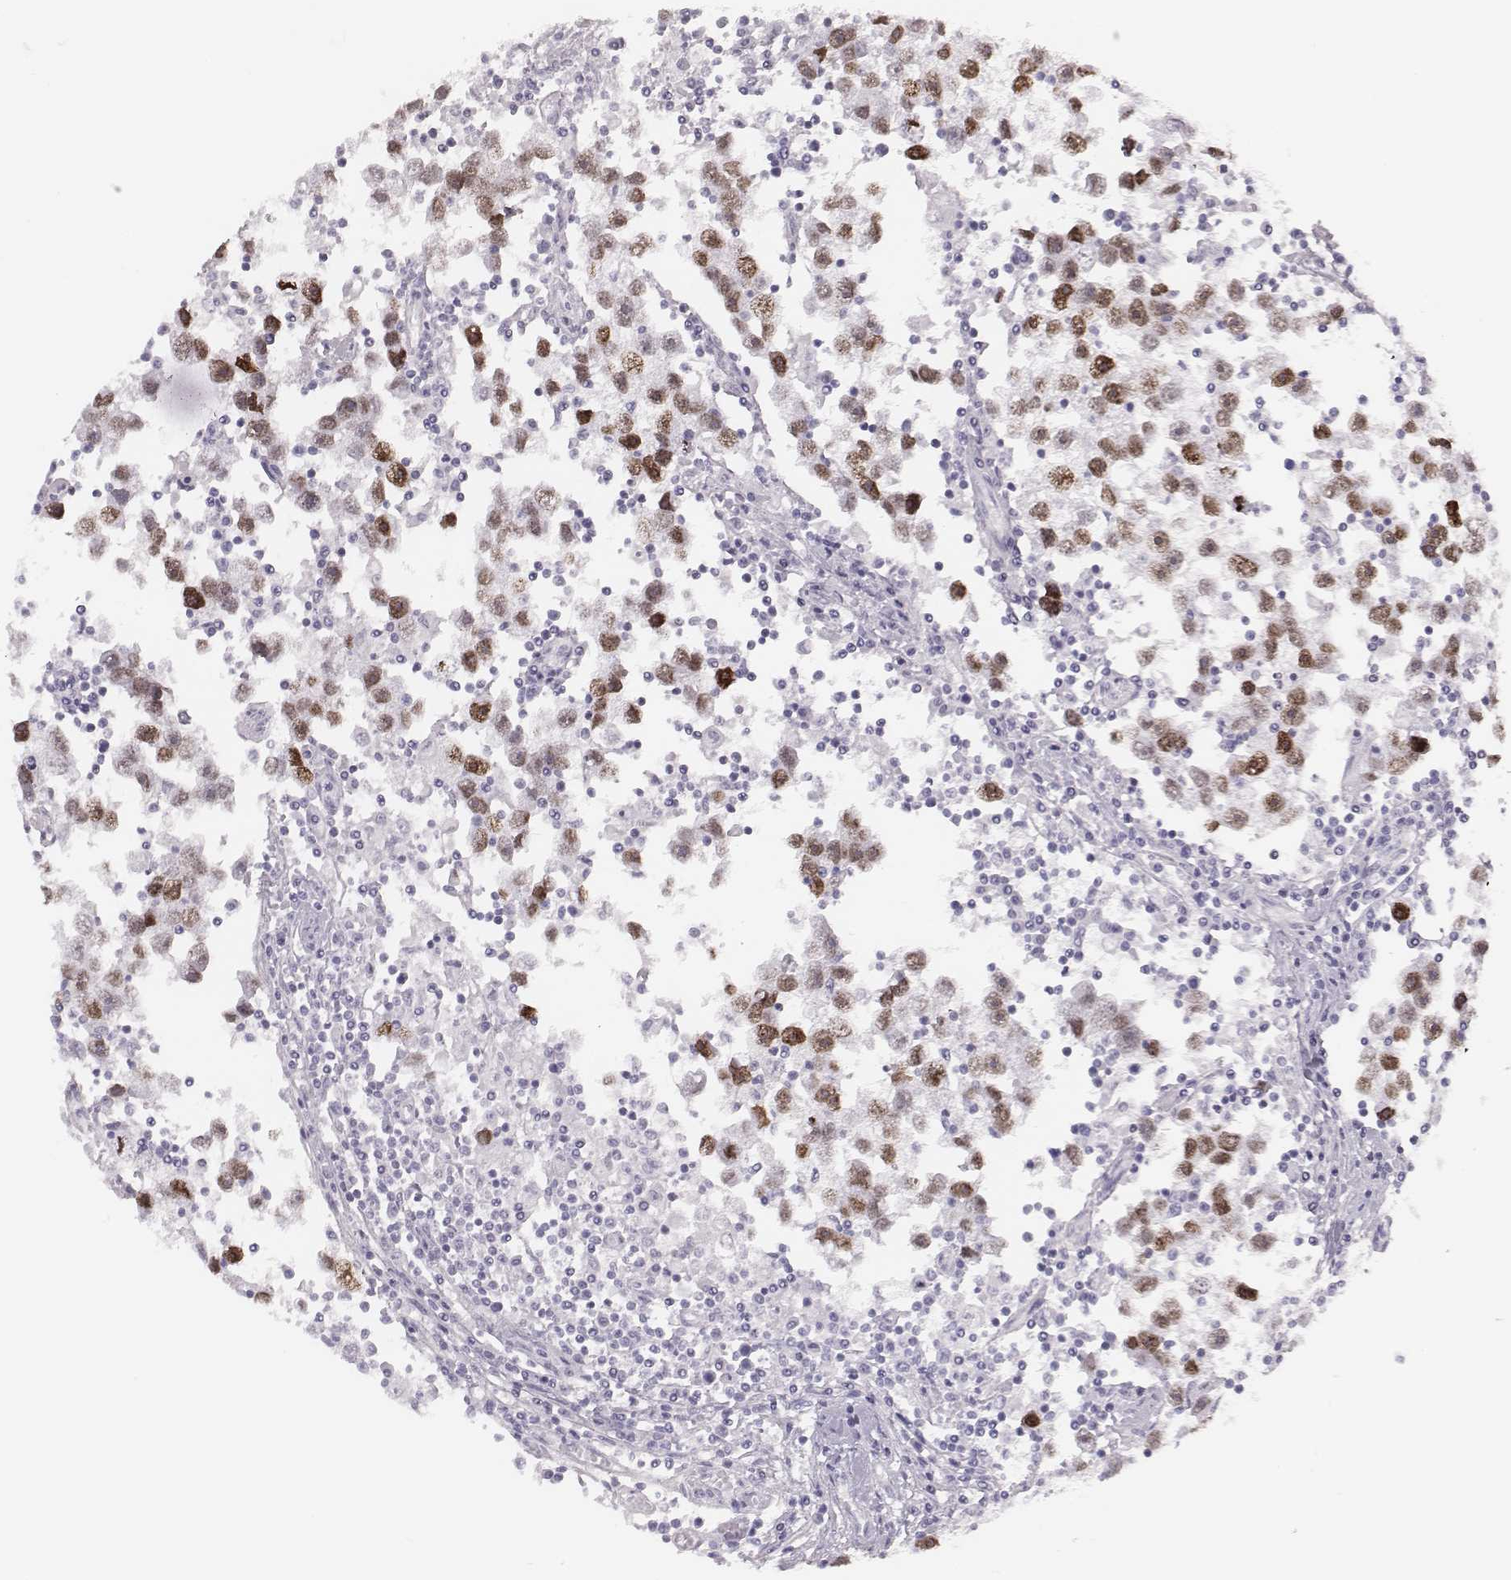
{"staining": {"intensity": "moderate", "quantity": ">75%", "location": "nuclear"}, "tissue": "testis cancer", "cell_type": "Tumor cells", "image_type": "cancer", "snomed": [{"axis": "morphology", "description": "Seminoma, NOS"}, {"axis": "topography", "description": "Testis"}], "caption": "Protein analysis of testis seminoma tissue demonstrates moderate nuclear staining in approximately >75% of tumor cells.", "gene": "H1-6", "patient": {"sex": "male", "age": 30}}